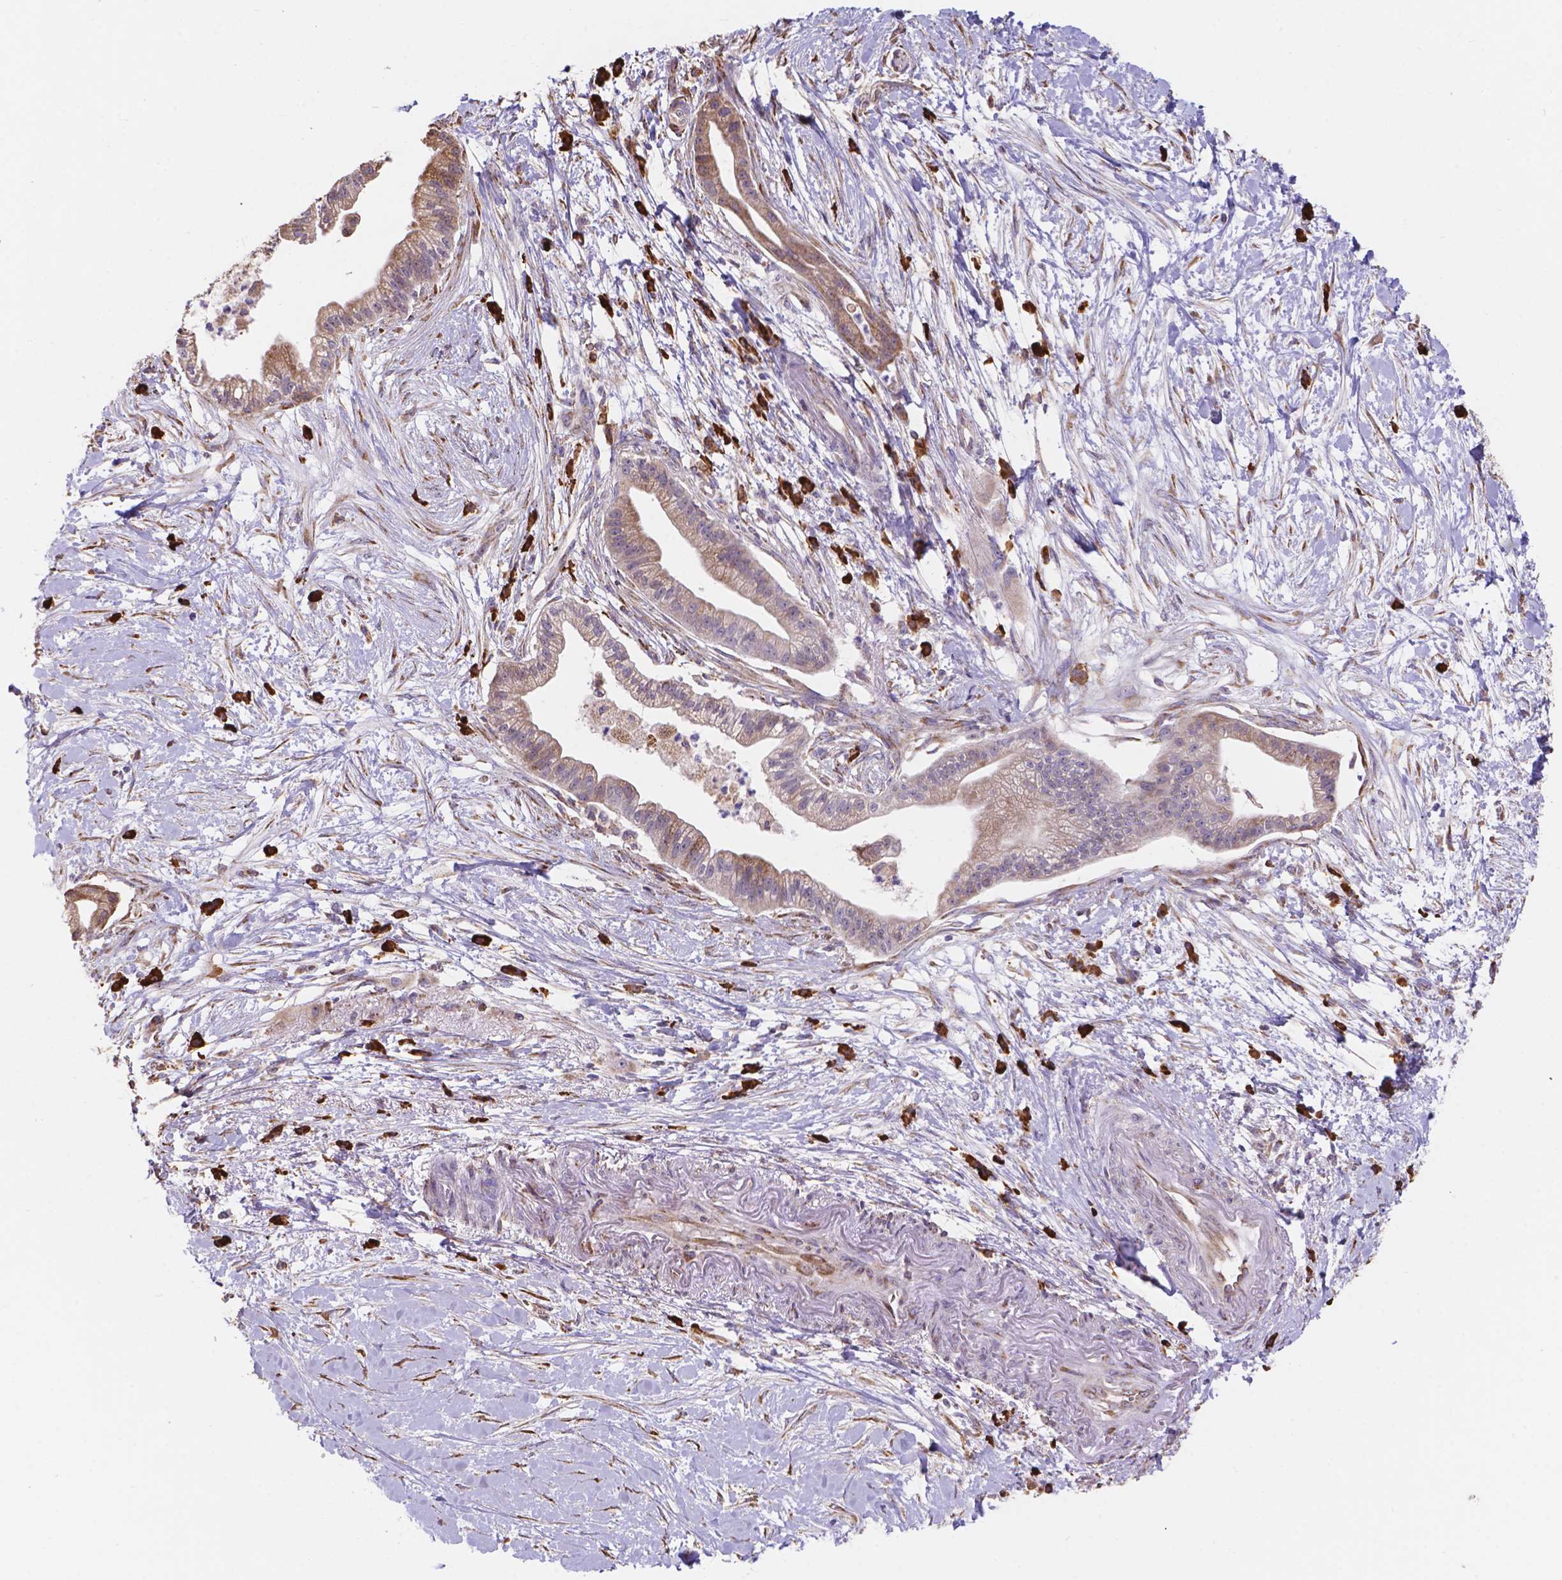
{"staining": {"intensity": "moderate", "quantity": "25%-75%", "location": "cytoplasmic/membranous"}, "tissue": "pancreatic cancer", "cell_type": "Tumor cells", "image_type": "cancer", "snomed": [{"axis": "morphology", "description": "Normal tissue, NOS"}, {"axis": "morphology", "description": "Adenocarcinoma, NOS"}, {"axis": "topography", "description": "Lymph node"}, {"axis": "topography", "description": "Pancreas"}], "caption": "A brown stain shows moderate cytoplasmic/membranous positivity of a protein in human pancreatic cancer tumor cells.", "gene": "IPO11", "patient": {"sex": "female", "age": 58}}